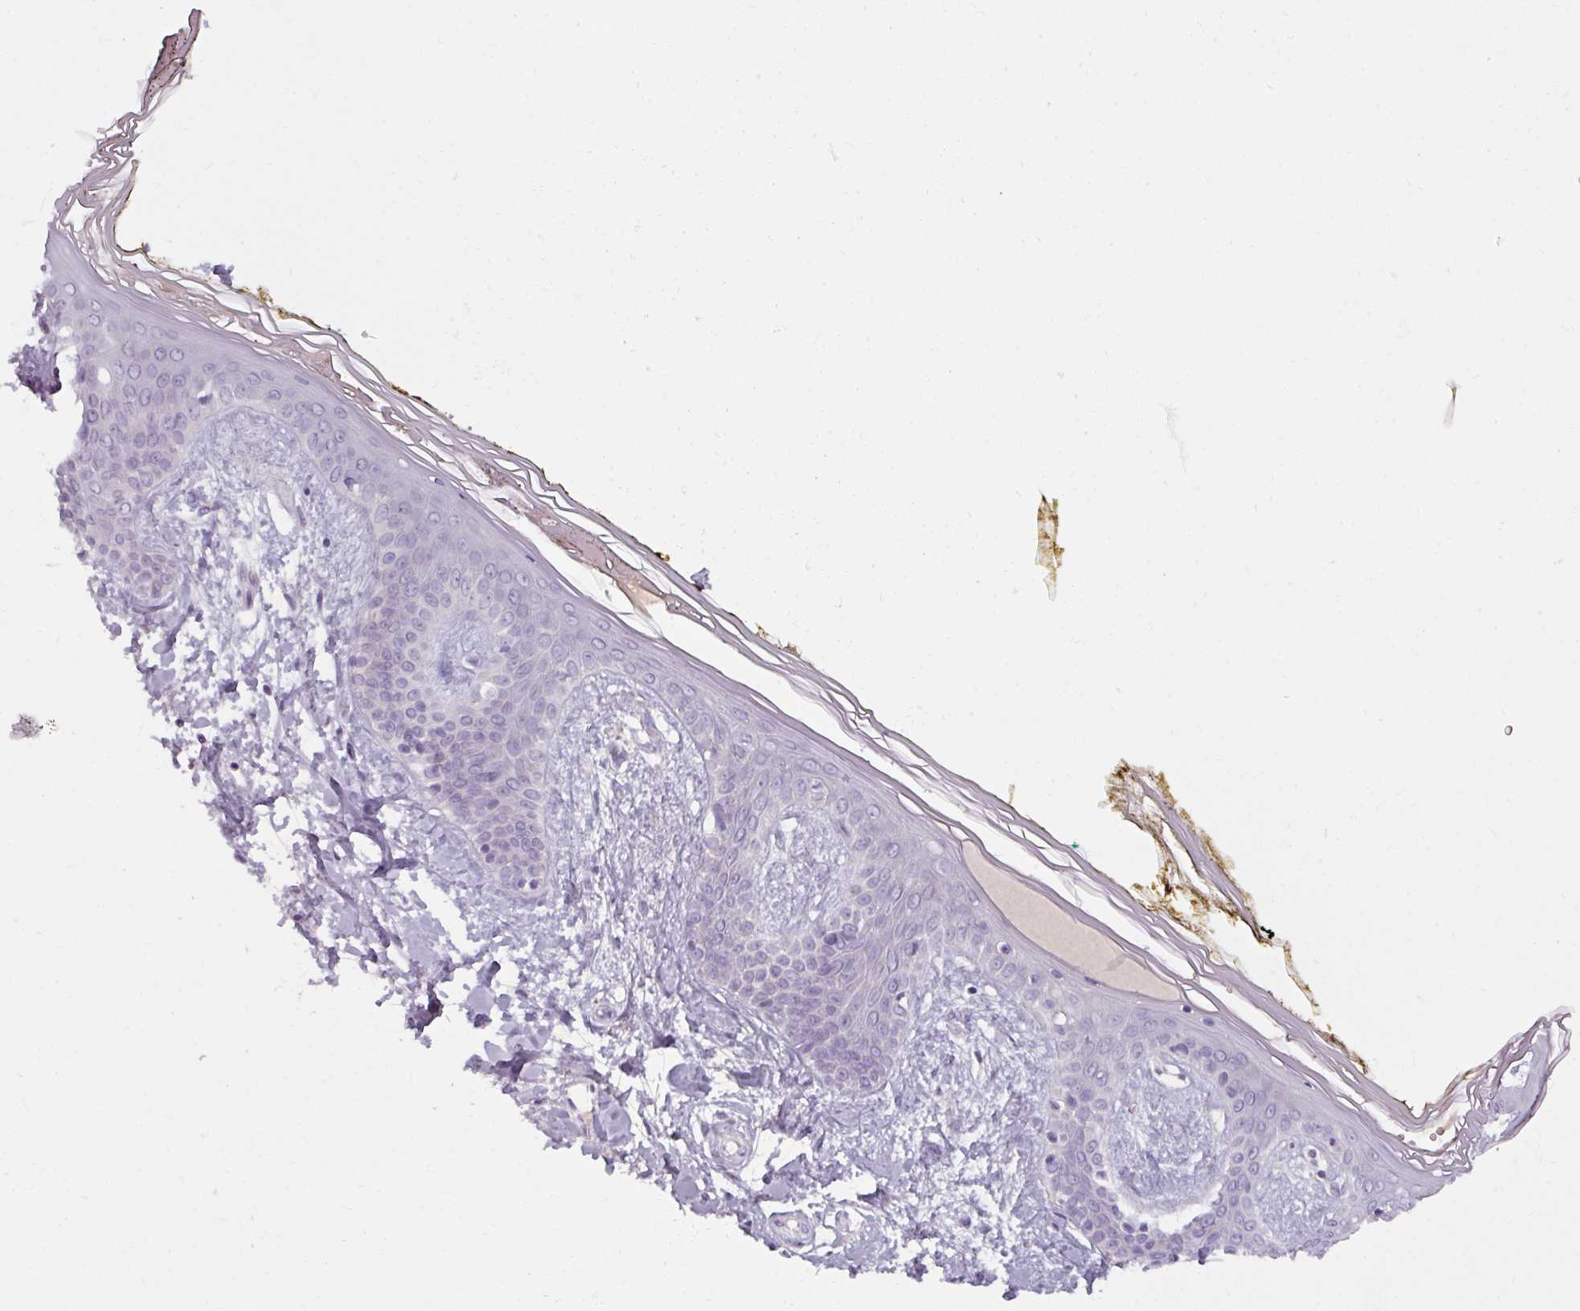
{"staining": {"intensity": "negative", "quantity": "none", "location": "none"}, "tissue": "skin", "cell_type": "Fibroblasts", "image_type": "normal", "snomed": [{"axis": "morphology", "description": "Normal tissue, NOS"}, {"axis": "topography", "description": "Skin"}], "caption": "A high-resolution histopathology image shows IHC staining of unremarkable skin, which exhibits no significant expression in fibroblasts.", "gene": "SMIM11", "patient": {"sex": "female", "age": 34}}